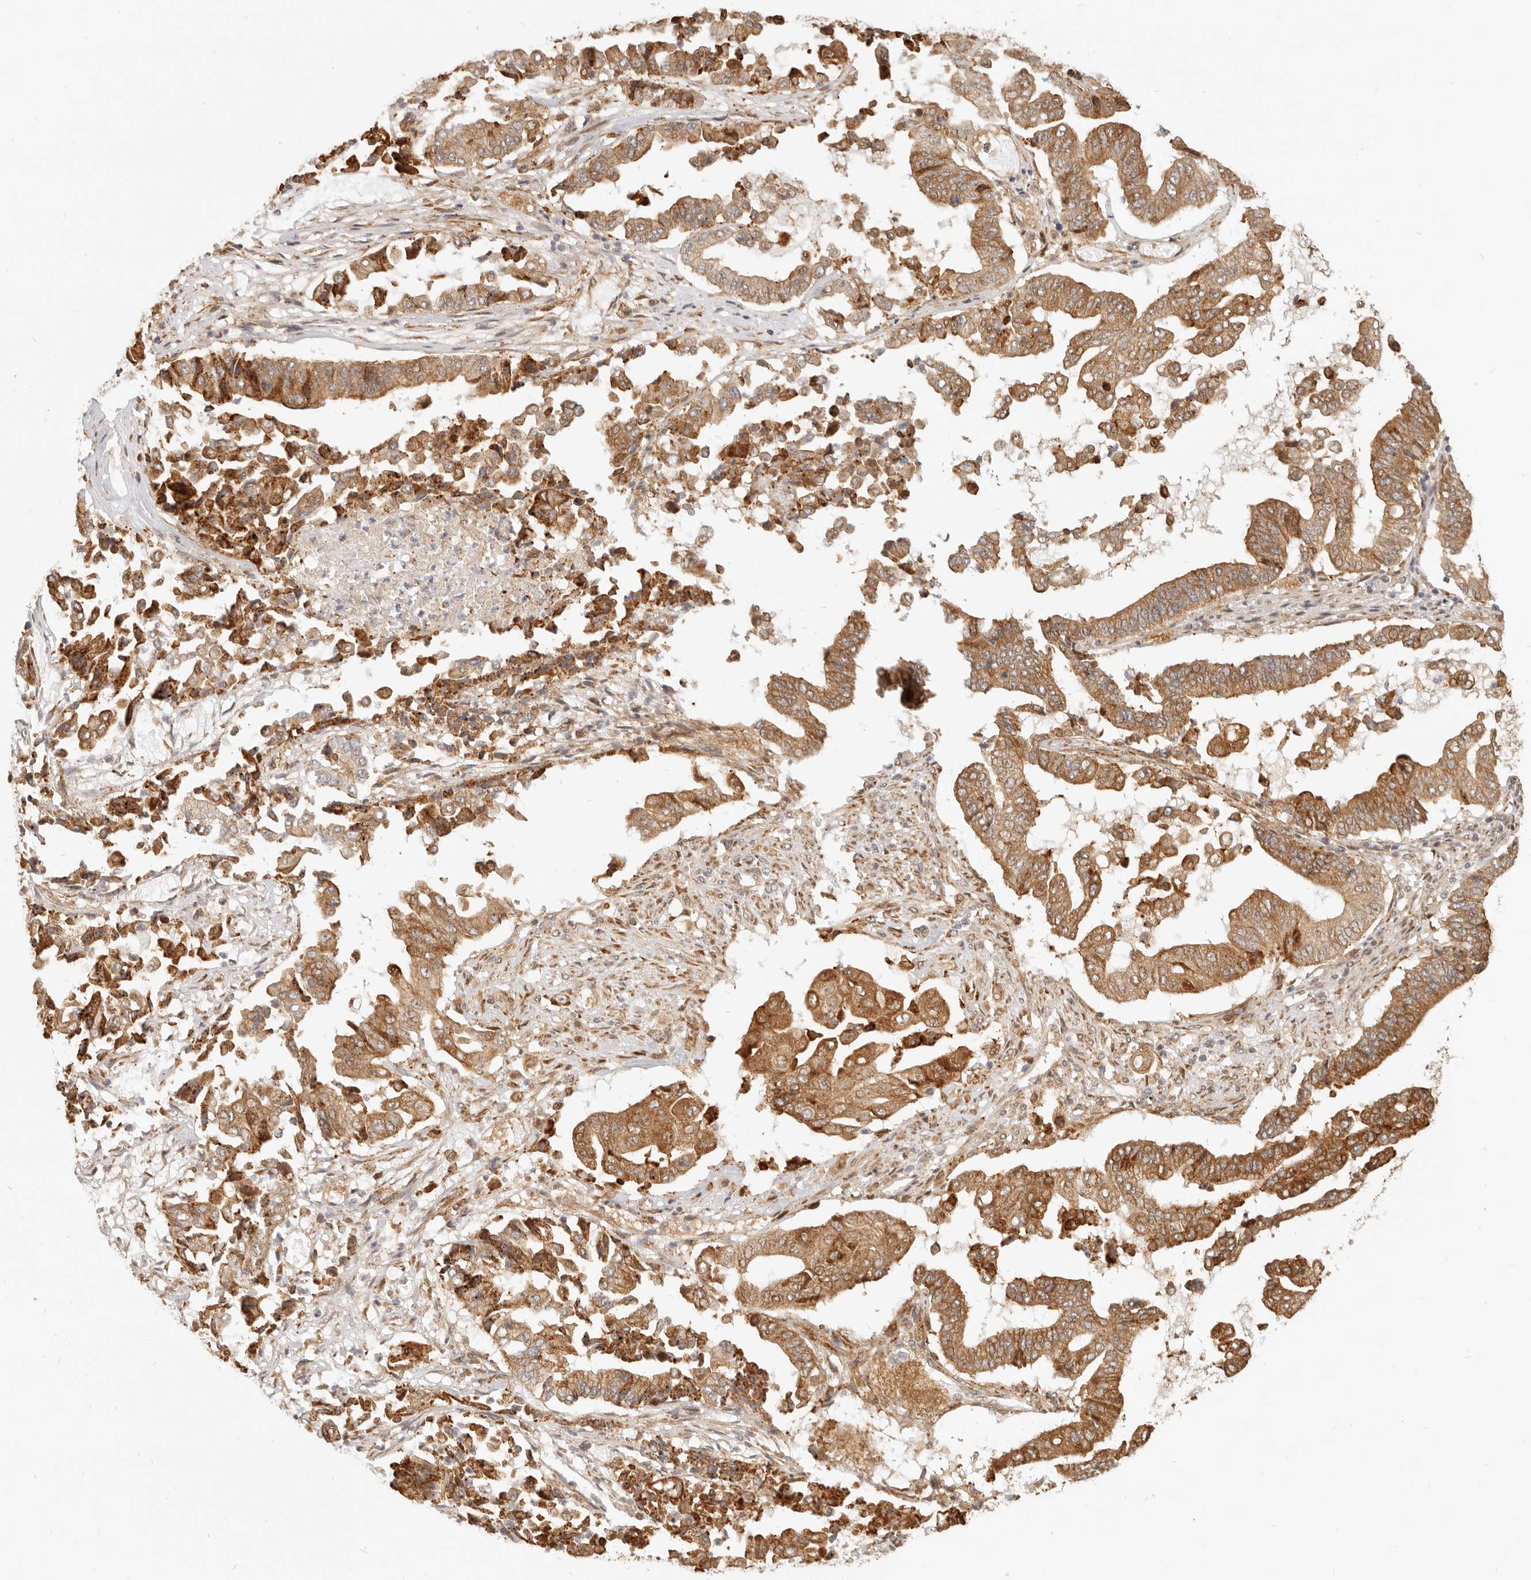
{"staining": {"intensity": "moderate", "quantity": ">75%", "location": "cytoplasmic/membranous"}, "tissue": "pancreatic cancer", "cell_type": "Tumor cells", "image_type": "cancer", "snomed": [{"axis": "morphology", "description": "Adenocarcinoma, NOS"}, {"axis": "topography", "description": "Pancreas"}], "caption": "About >75% of tumor cells in pancreatic adenocarcinoma show moderate cytoplasmic/membranous protein expression as visualized by brown immunohistochemical staining.", "gene": "TUFT1", "patient": {"sex": "female", "age": 77}}